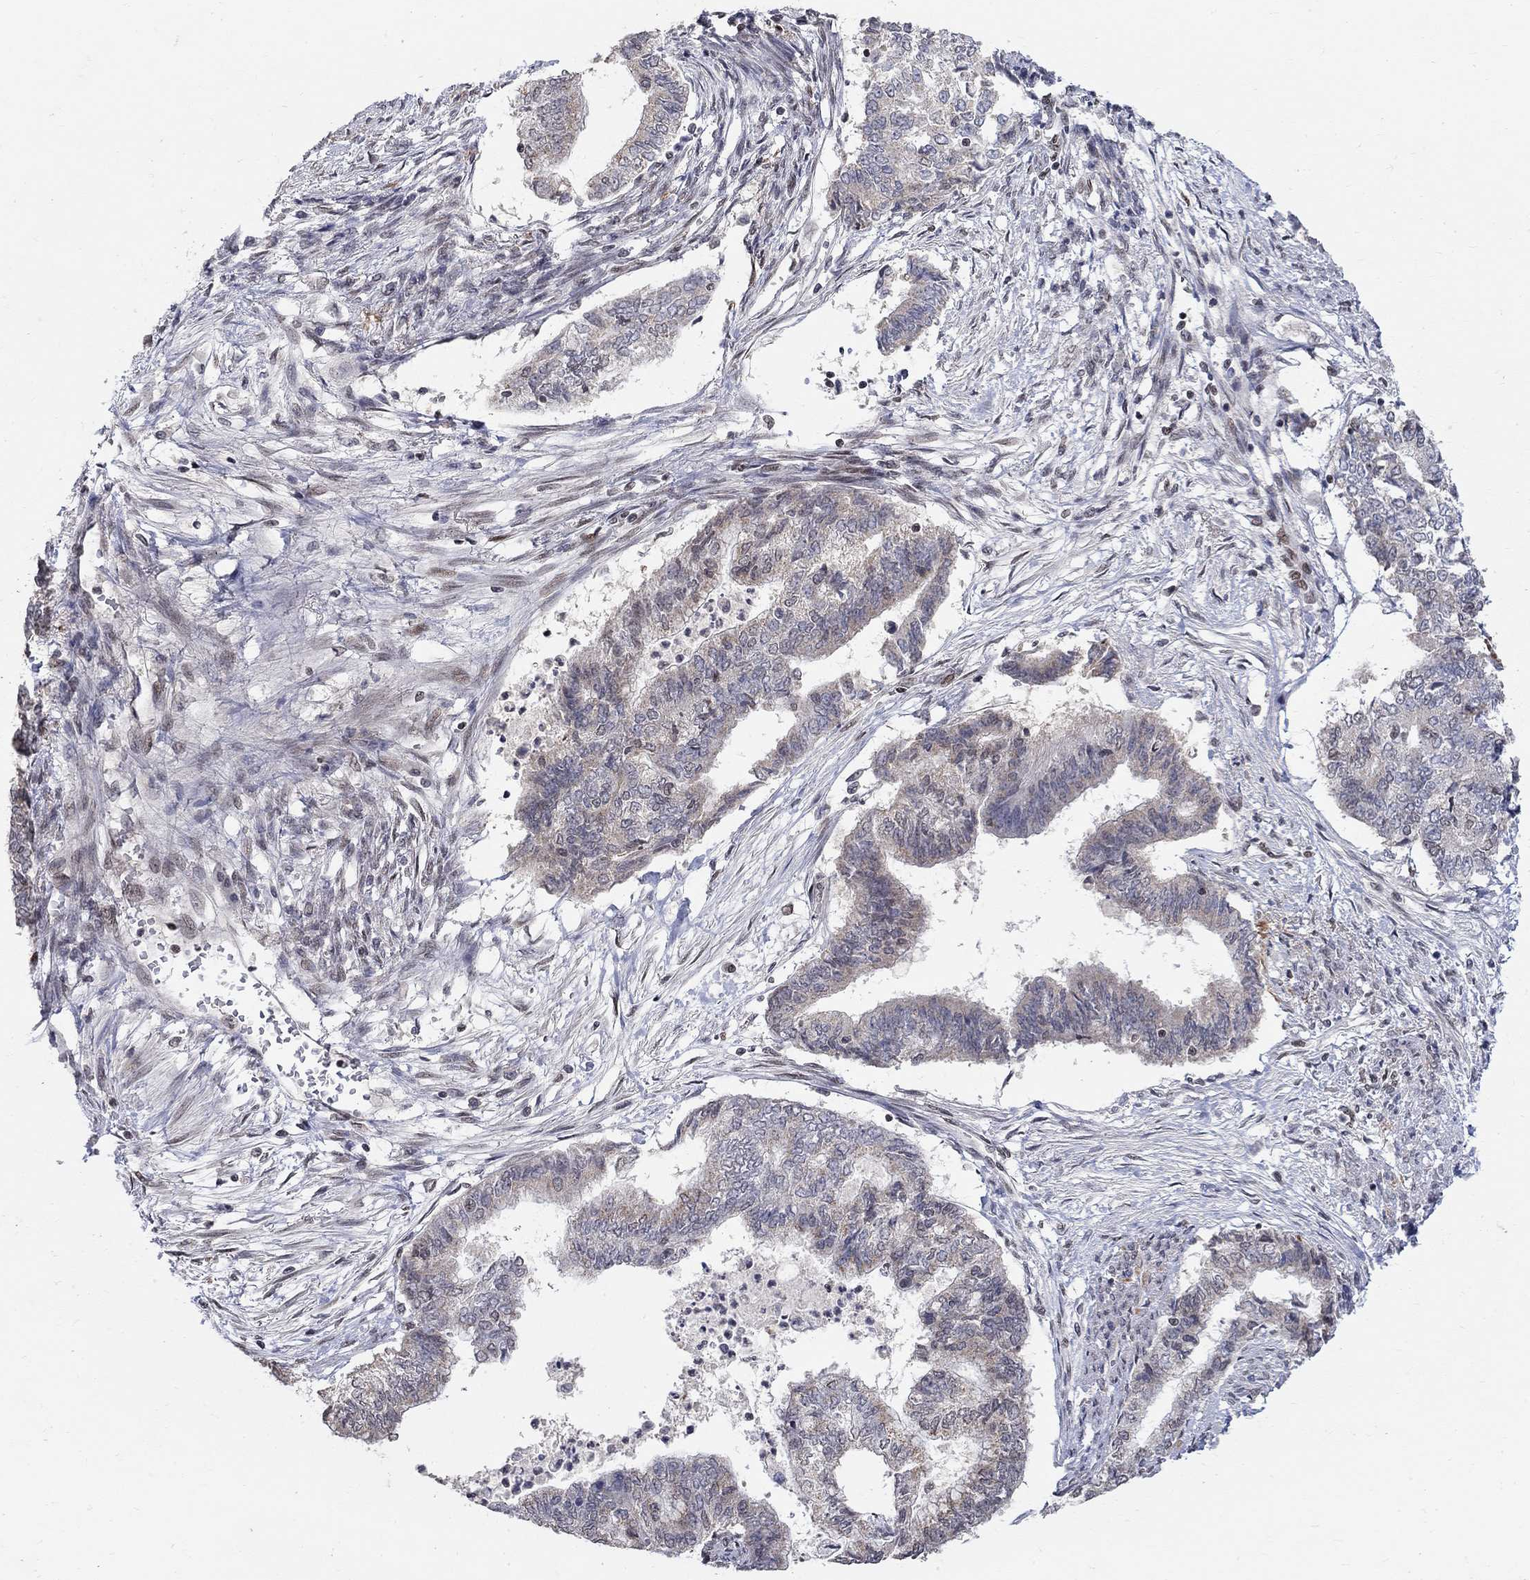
{"staining": {"intensity": "moderate", "quantity": "<25%", "location": "cytoplasmic/membranous"}, "tissue": "endometrial cancer", "cell_type": "Tumor cells", "image_type": "cancer", "snomed": [{"axis": "morphology", "description": "Adenocarcinoma, NOS"}, {"axis": "topography", "description": "Endometrium"}], "caption": "IHC photomicrograph of neoplastic tissue: endometrial cancer stained using immunohistochemistry exhibits low levels of moderate protein expression localized specifically in the cytoplasmic/membranous of tumor cells, appearing as a cytoplasmic/membranous brown color.", "gene": "KLF12", "patient": {"sex": "female", "age": 65}}